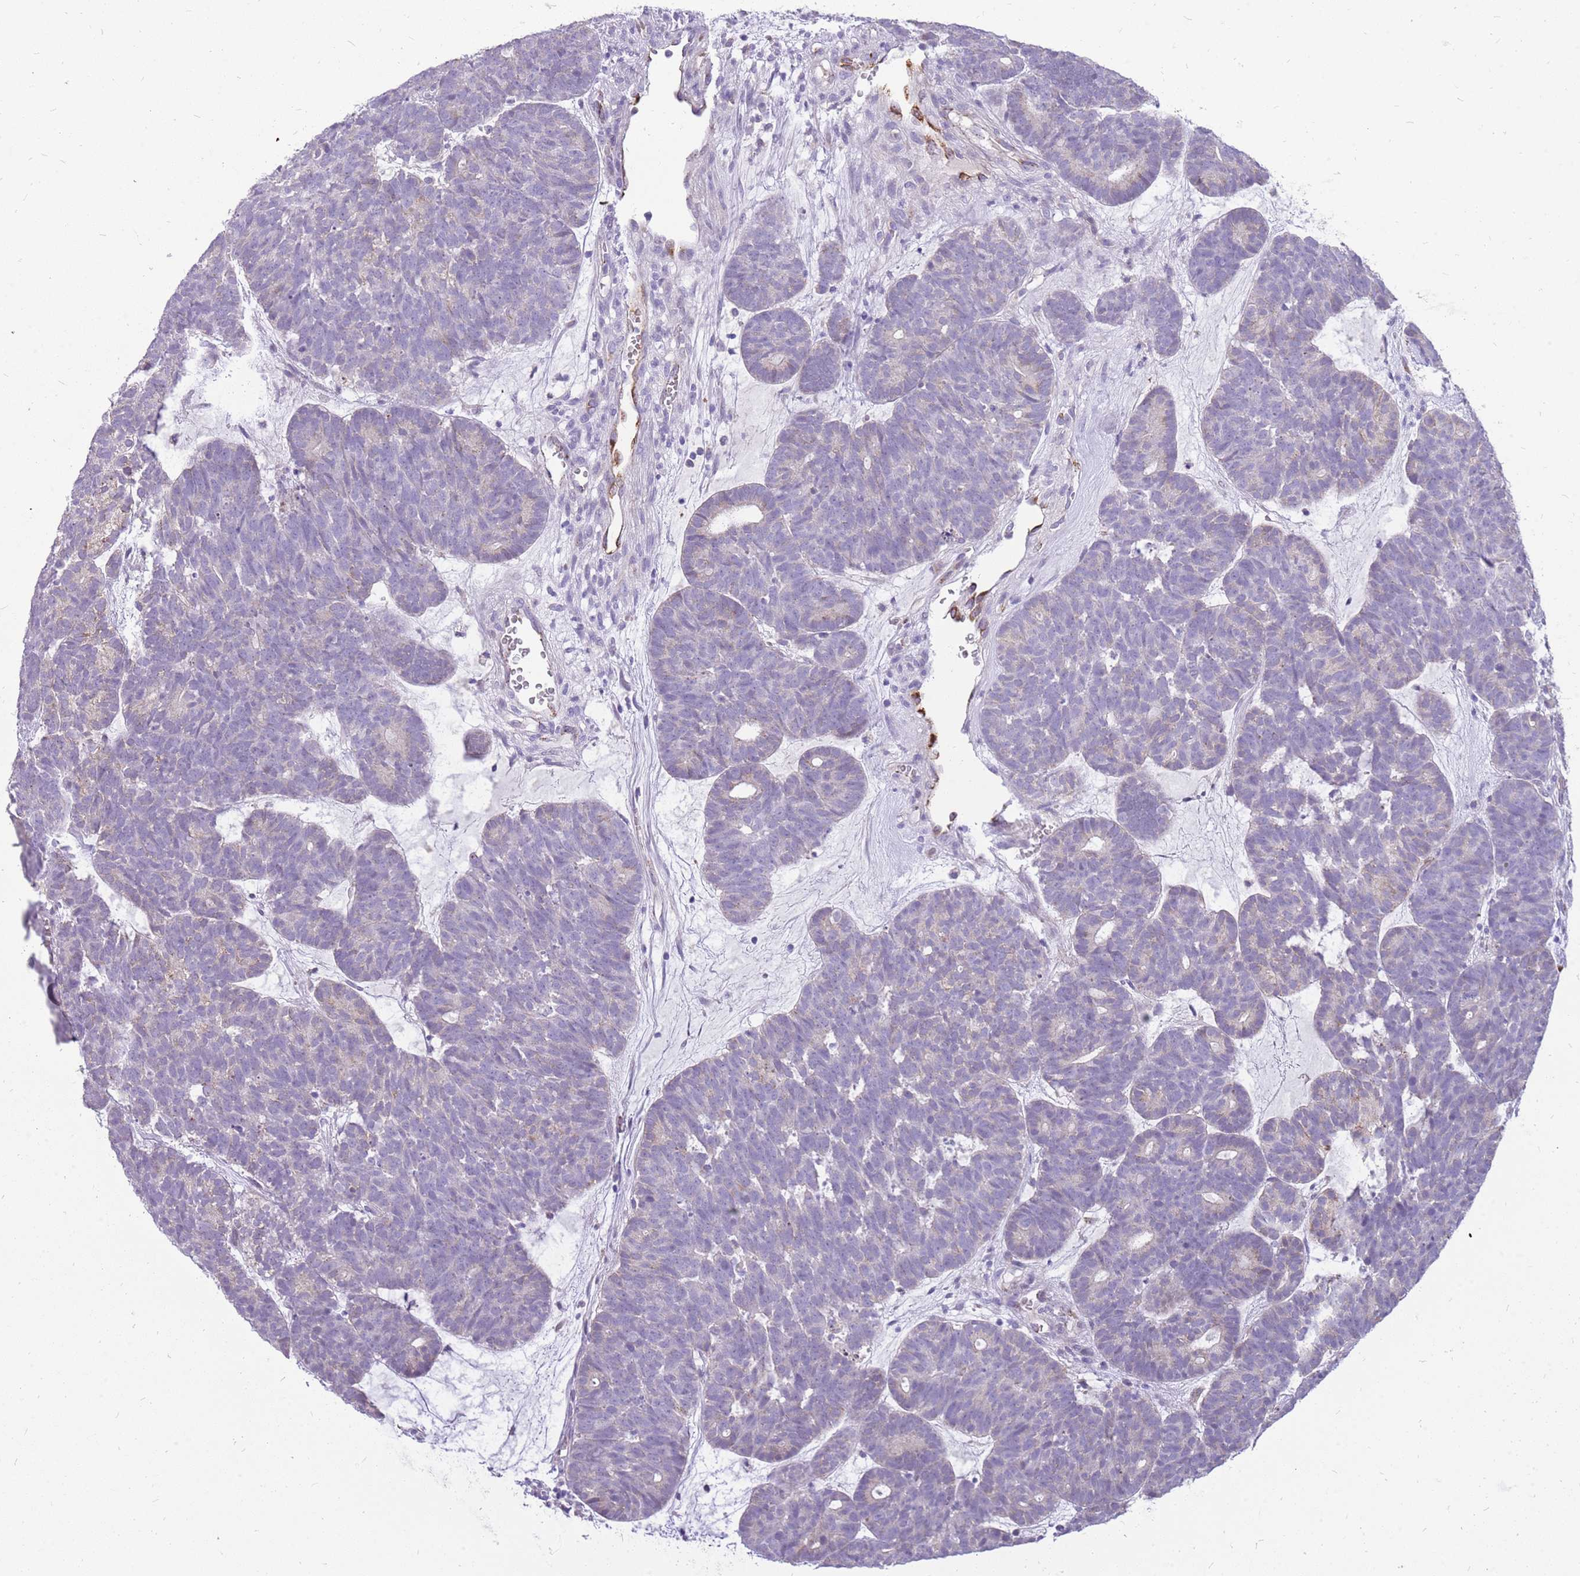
{"staining": {"intensity": "negative", "quantity": "none", "location": "none"}, "tissue": "head and neck cancer", "cell_type": "Tumor cells", "image_type": "cancer", "snomed": [{"axis": "morphology", "description": "Adenocarcinoma, NOS"}, {"axis": "topography", "description": "Head-Neck"}], "caption": "Head and neck cancer (adenocarcinoma) was stained to show a protein in brown. There is no significant staining in tumor cells.", "gene": "PCNX1", "patient": {"sex": "female", "age": 81}}